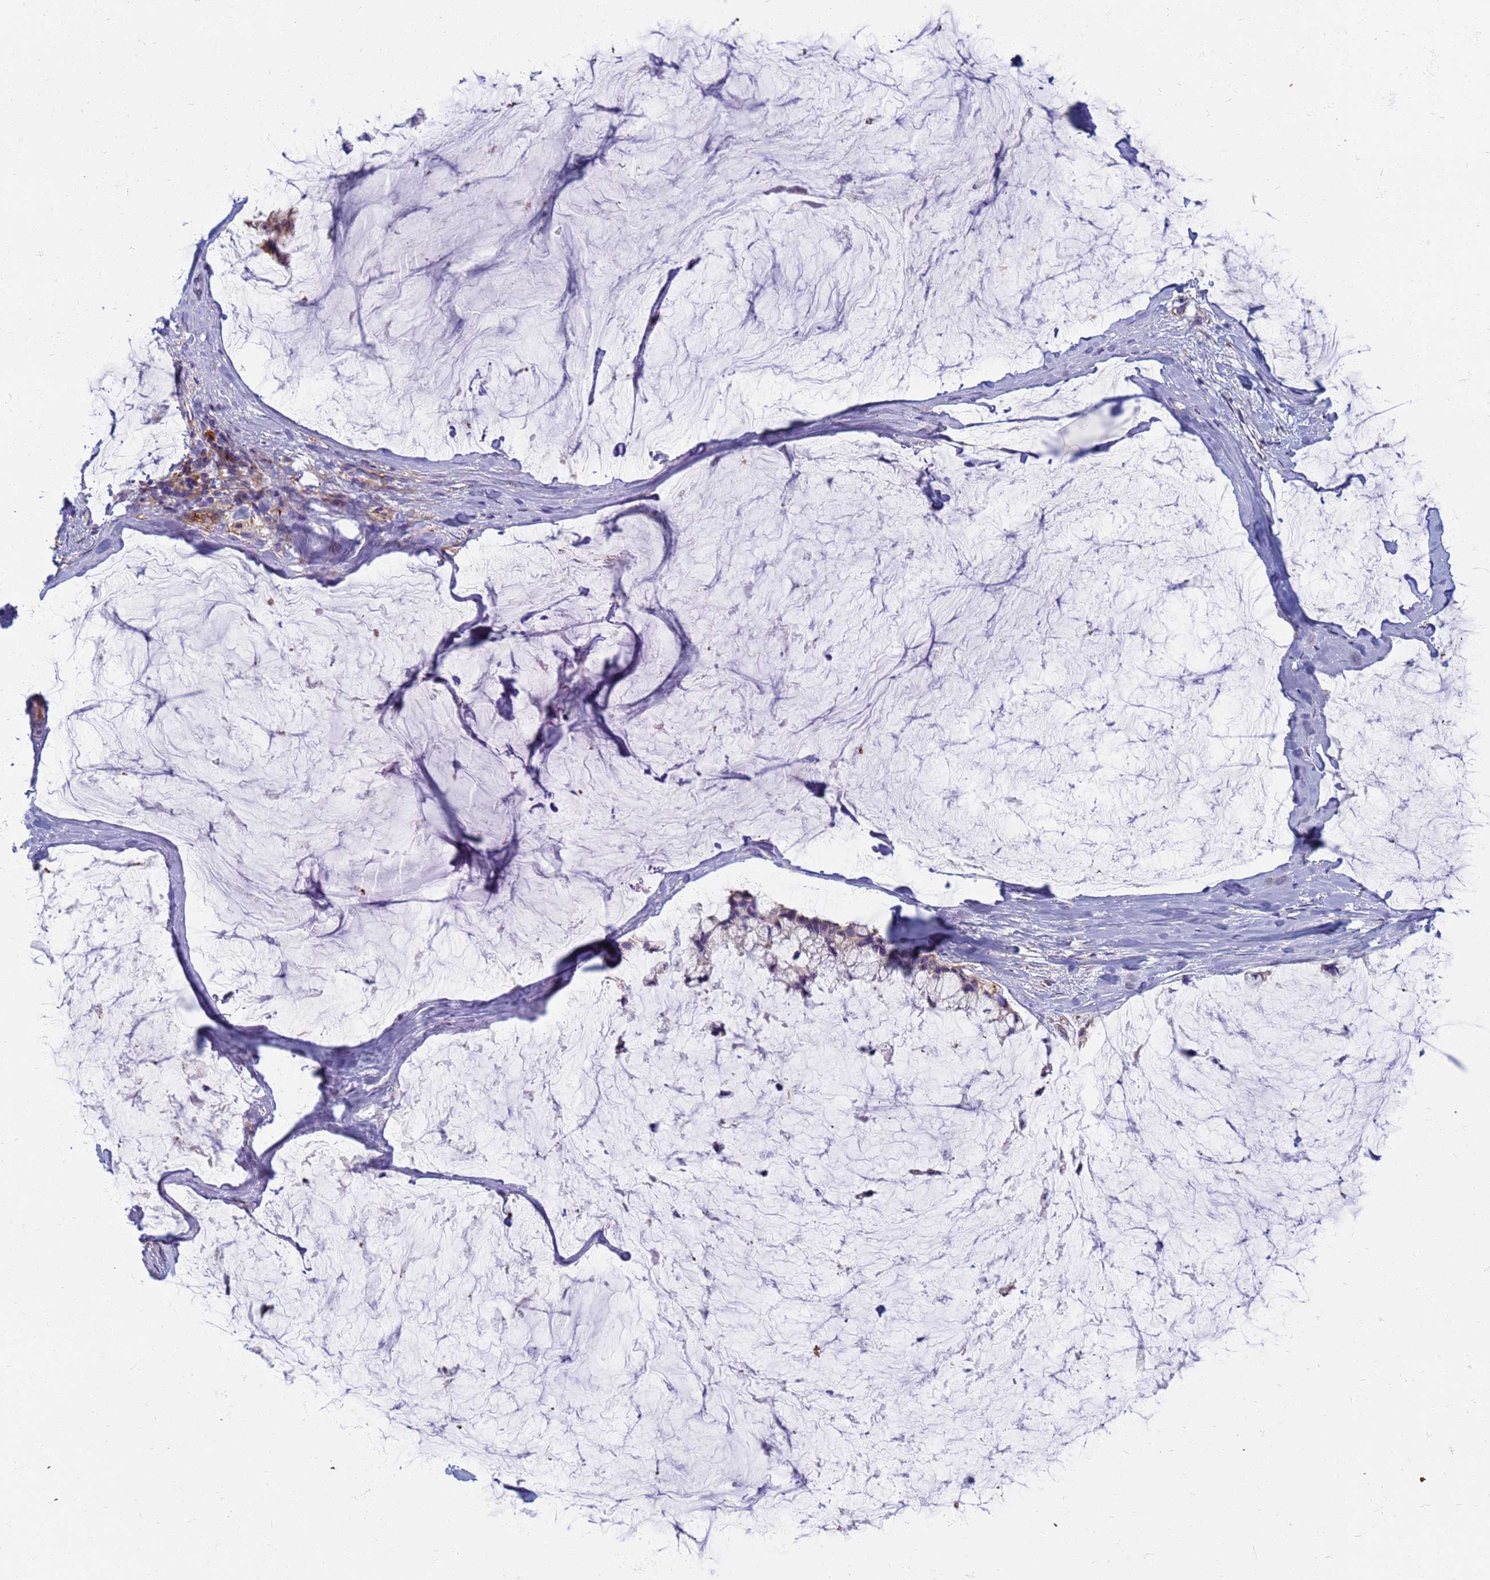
{"staining": {"intensity": "weak", "quantity": ">75%", "location": "cytoplasmic/membranous"}, "tissue": "ovarian cancer", "cell_type": "Tumor cells", "image_type": "cancer", "snomed": [{"axis": "morphology", "description": "Cystadenocarcinoma, mucinous, NOS"}, {"axis": "topography", "description": "Ovary"}], "caption": "Immunohistochemical staining of ovarian cancer exhibits weak cytoplasmic/membranous protein positivity in about >75% of tumor cells.", "gene": "EEA1", "patient": {"sex": "female", "age": 39}}